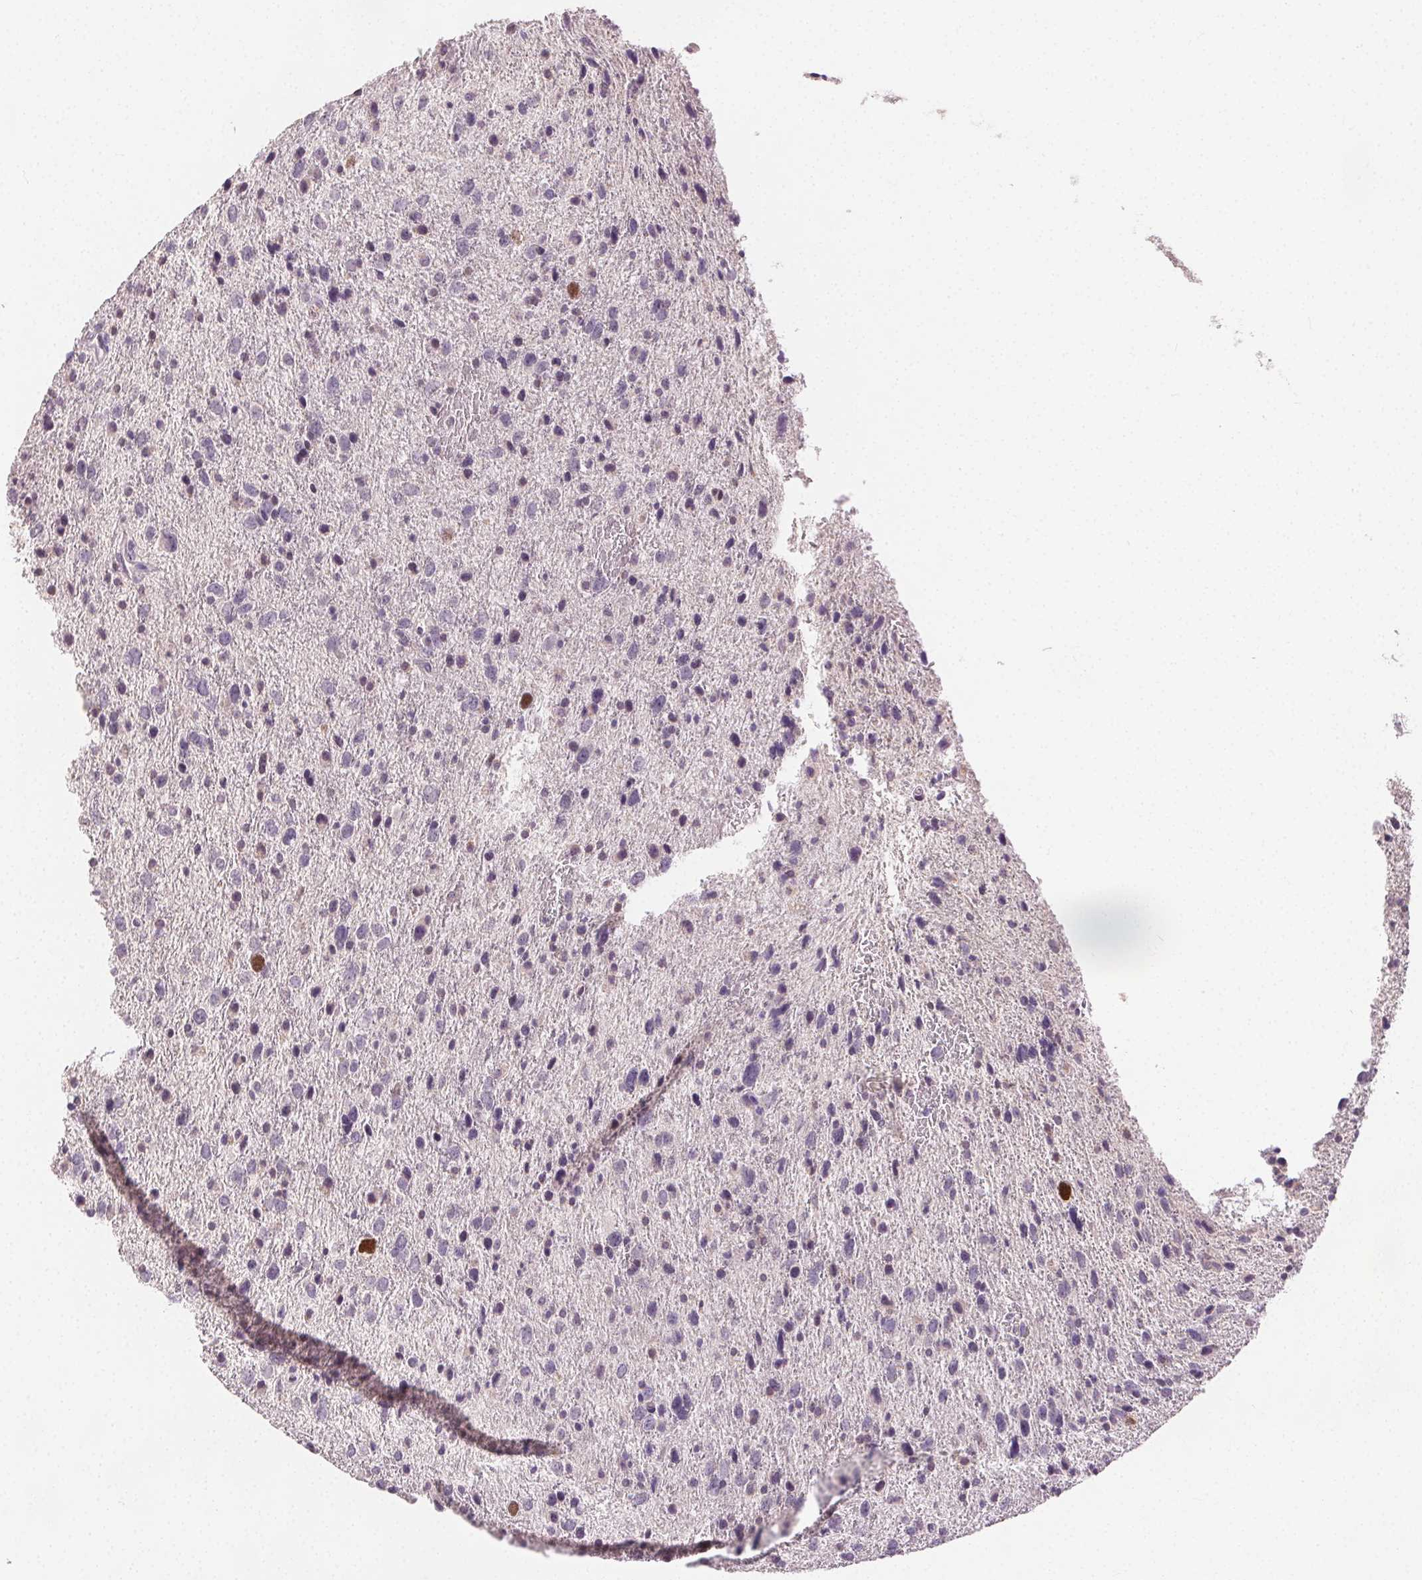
{"staining": {"intensity": "moderate", "quantity": "<25%", "location": "nuclear"}, "tissue": "glioma", "cell_type": "Tumor cells", "image_type": "cancer", "snomed": [{"axis": "morphology", "description": "Glioma, malignant, Low grade"}, {"axis": "topography", "description": "Brain"}], "caption": "The histopathology image shows immunohistochemical staining of low-grade glioma (malignant). There is moderate nuclear staining is seen in approximately <25% of tumor cells.", "gene": "ANLN", "patient": {"sex": "female", "age": 55}}